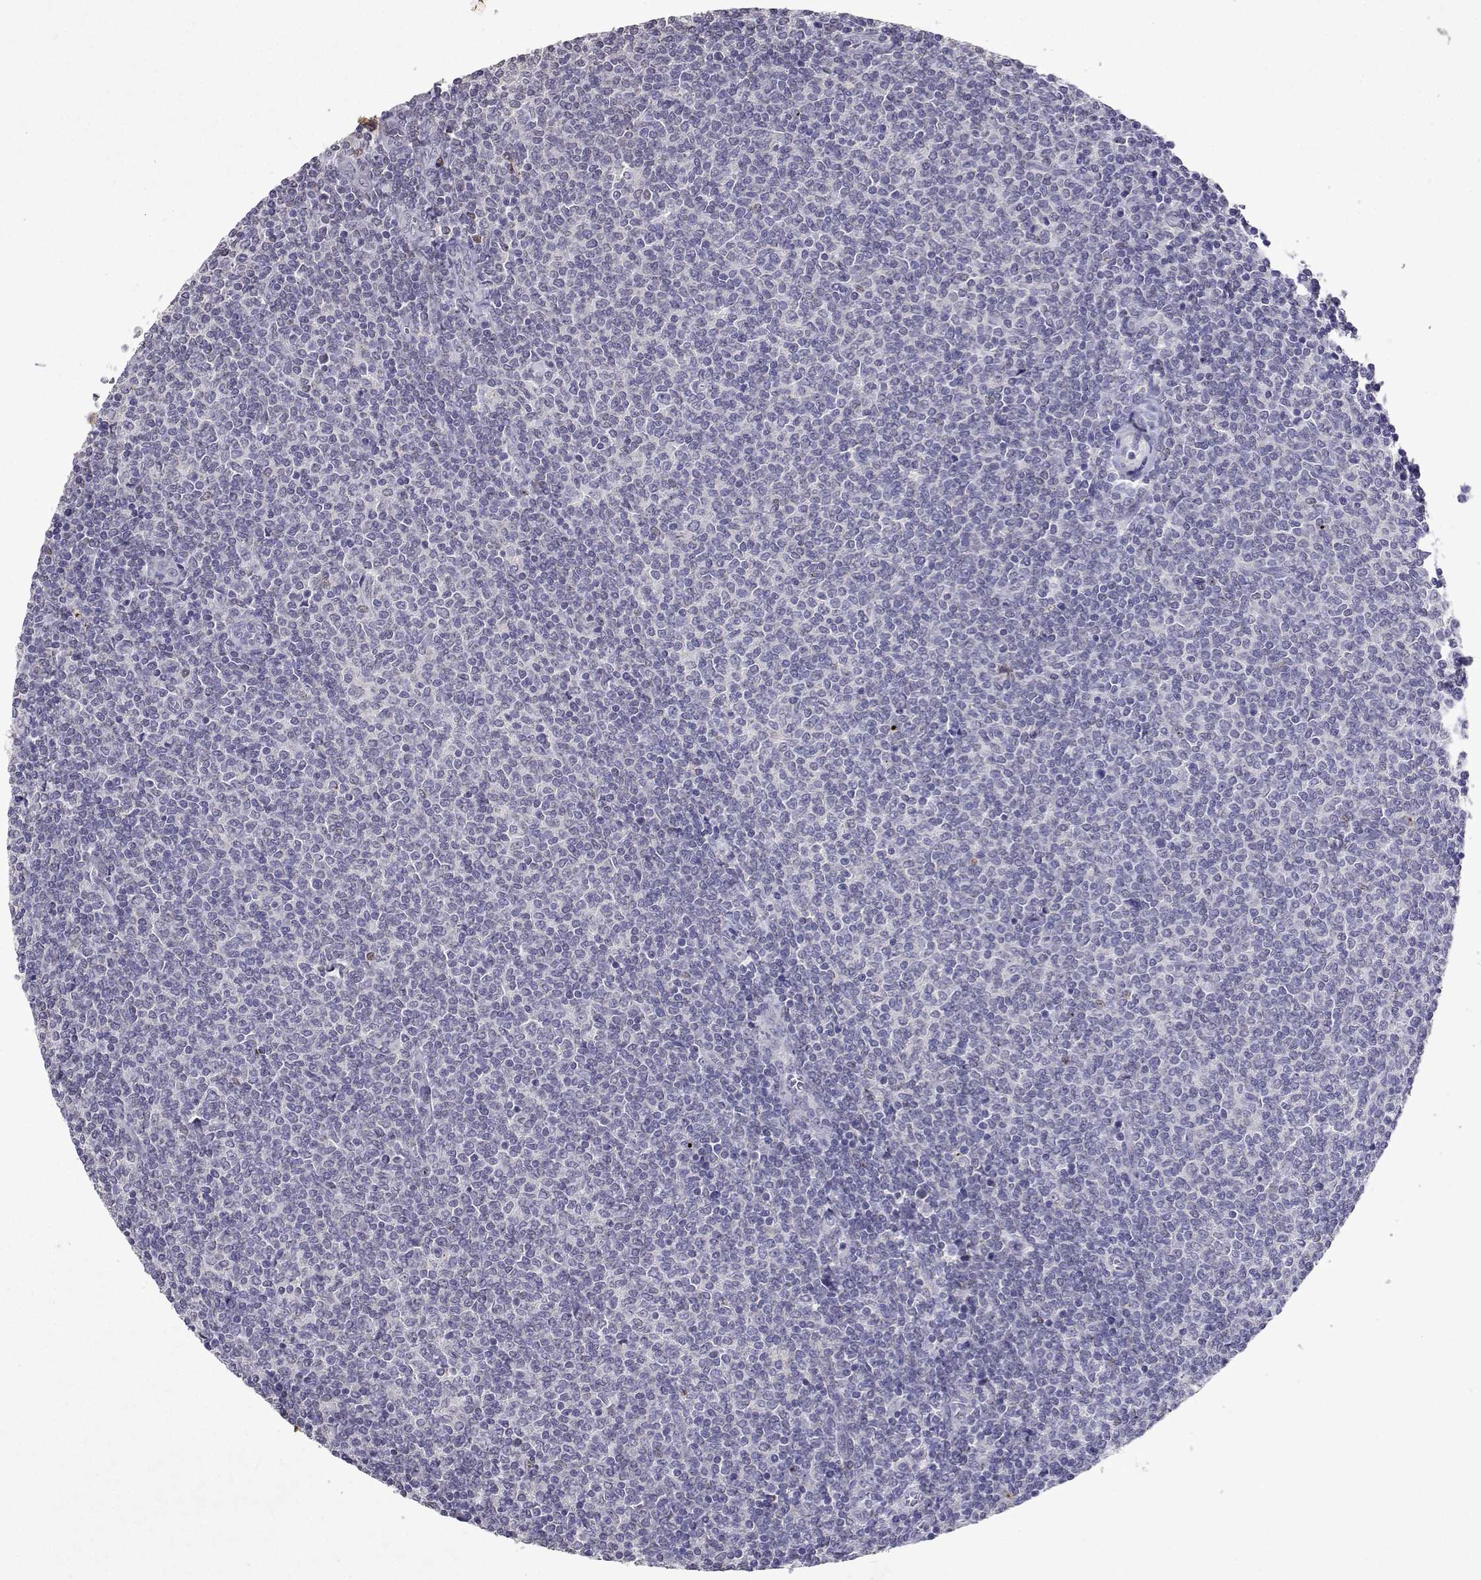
{"staining": {"intensity": "negative", "quantity": "none", "location": "none"}, "tissue": "lymphoma", "cell_type": "Tumor cells", "image_type": "cancer", "snomed": [{"axis": "morphology", "description": "Malignant lymphoma, non-Hodgkin's type, Low grade"}, {"axis": "topography", "description": "Lymph node"}], "caption": "Low-grade malignant lymphoma, non-Hodgkin's type was stained to show a protein in brown. There is no significant expression in tumor cells. (DAB immunohistochemistry, high magnification).", "gene": "DUSP28", "patient": {"sex": "male", "age": 52}}